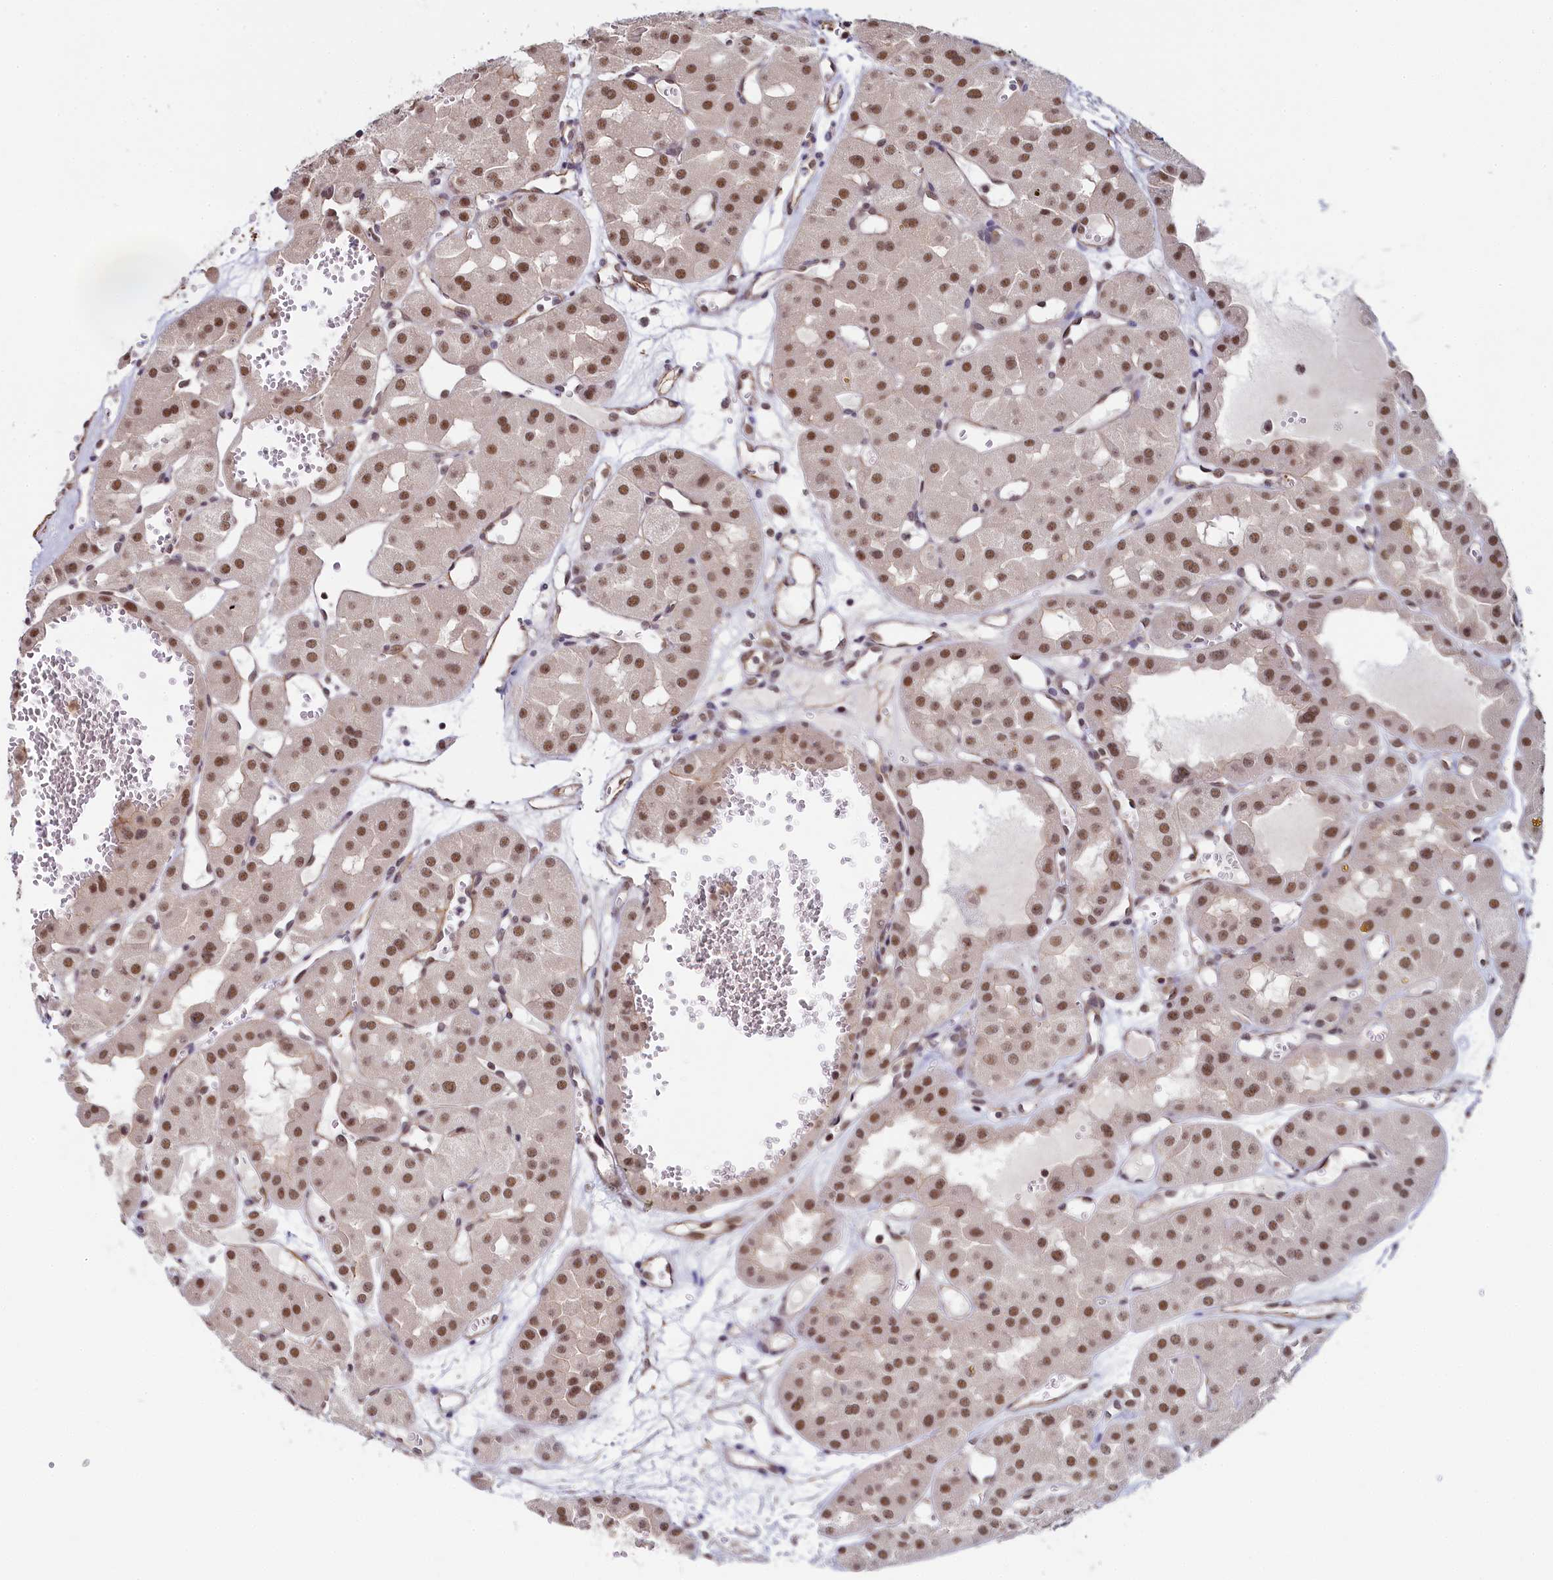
{"staining": {"intensity": "moderate", "quantity": ">75%", "location": "nuclear"}, "tissue": "renal cancer", "cell_type": "Tumor cells", "image_type": "cancer", "snomed": [{"axis": "morphology", "description": "Carcinoma, NOS"}, {"axis": "topography", "description": "Kidney"}], "caption": "A high-resolution image shows immunohistochemistry (IHC) staining of renal cancer (carcinoma), which reveals moderate nuclear staining in about >75% of tumor cells.", "gene": "INTS14", "patient": {"sex": "female", "age": 75}}